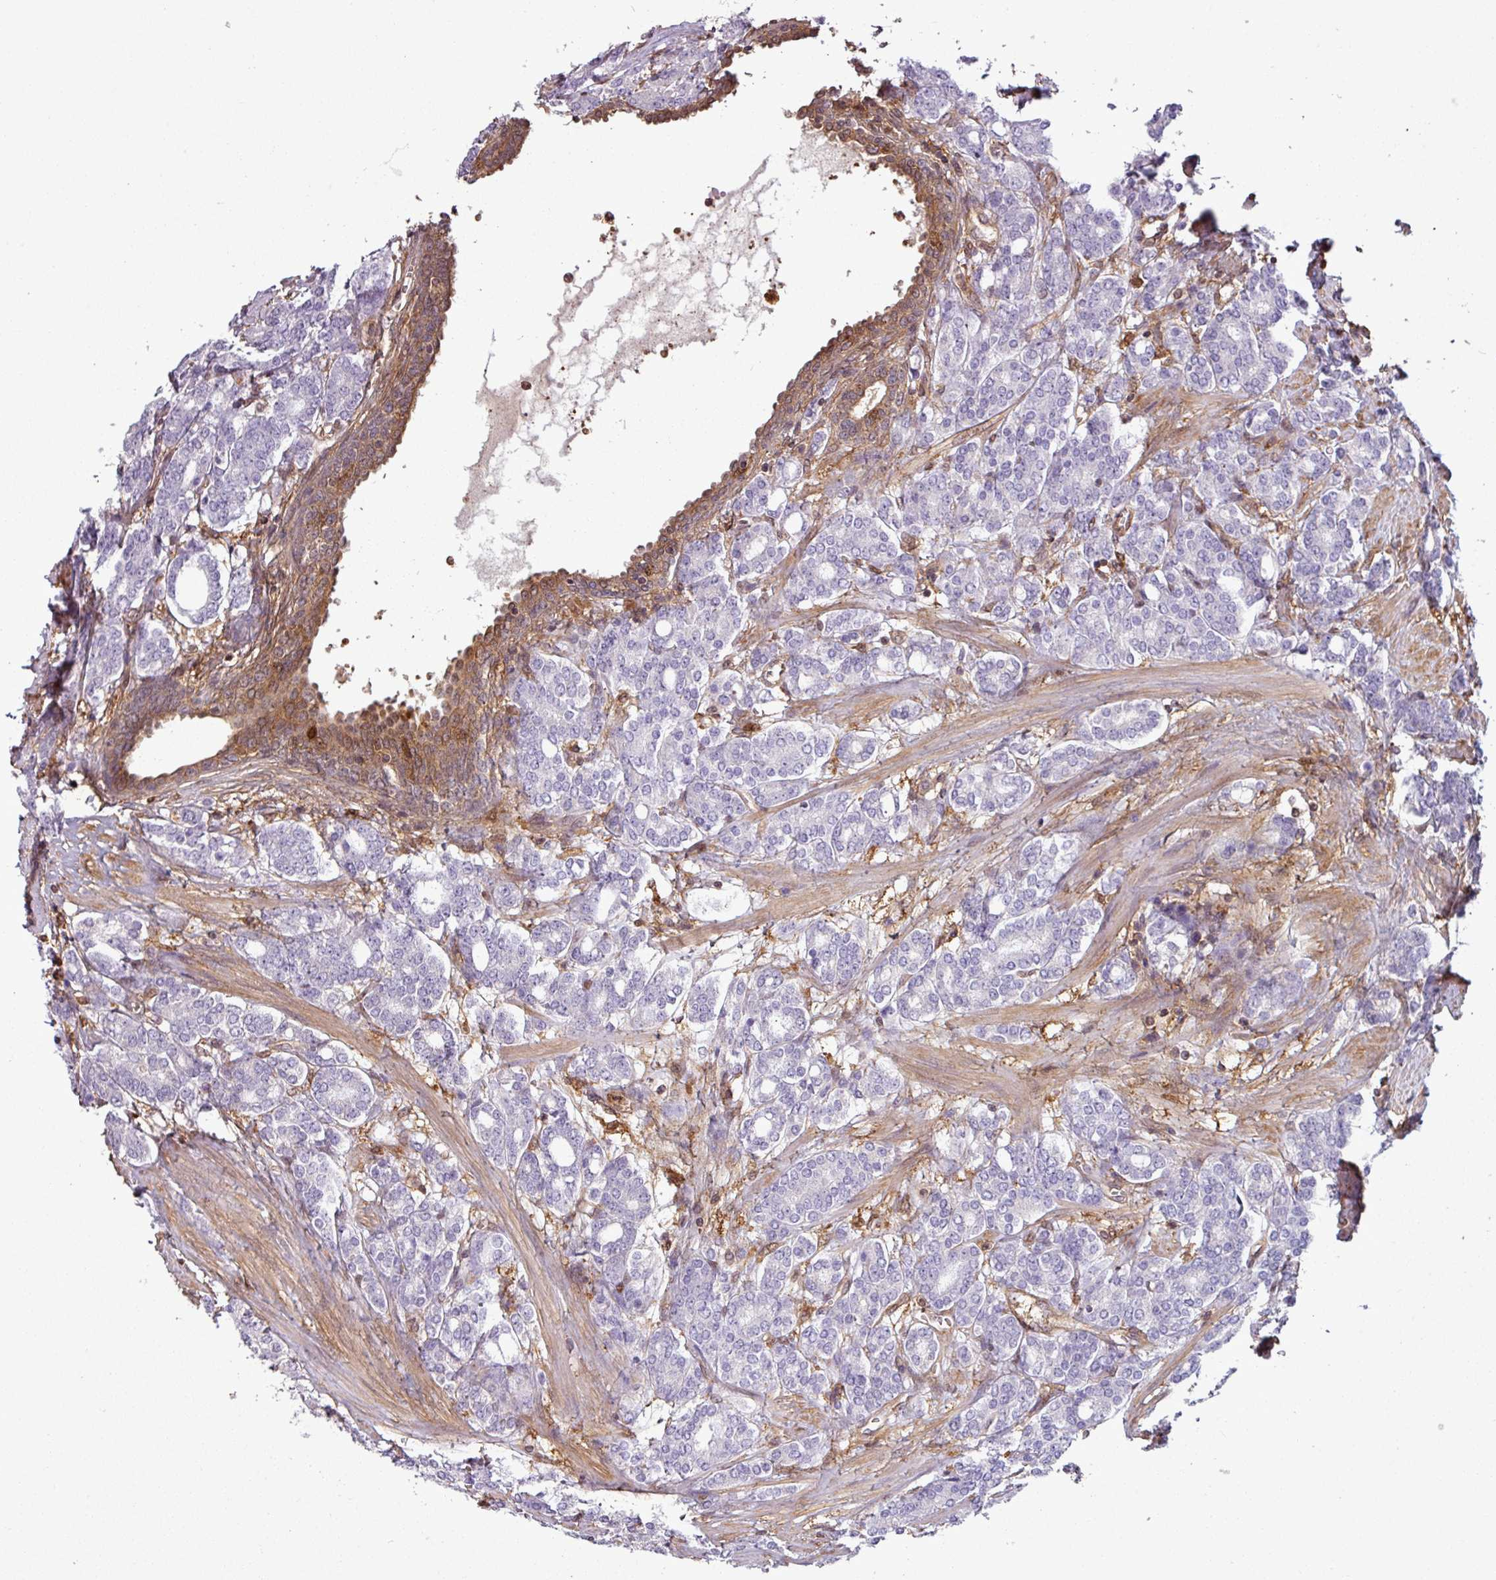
{"staining": {"intensity": "negative", "quantity": "none", "location": "none"}, "tissue": "prostate cancer", "cell_type": "Tumor cells", "image_type": "cancer", "snomed": [{"axis": "morphology", "description": "Adenocarcinoma, High grade"}, {"axis": "topography", "description": "Prostate"}], "caption": "An immunohistochemistry histopathology image of prostate adenocarcinoma (high-grade) is shown. There is no staining in tumor cells of prostate adenocarcinoma (high-grade).", "gene": "SH3BGRL", "patient": {"sex": "male", "age": 62}}